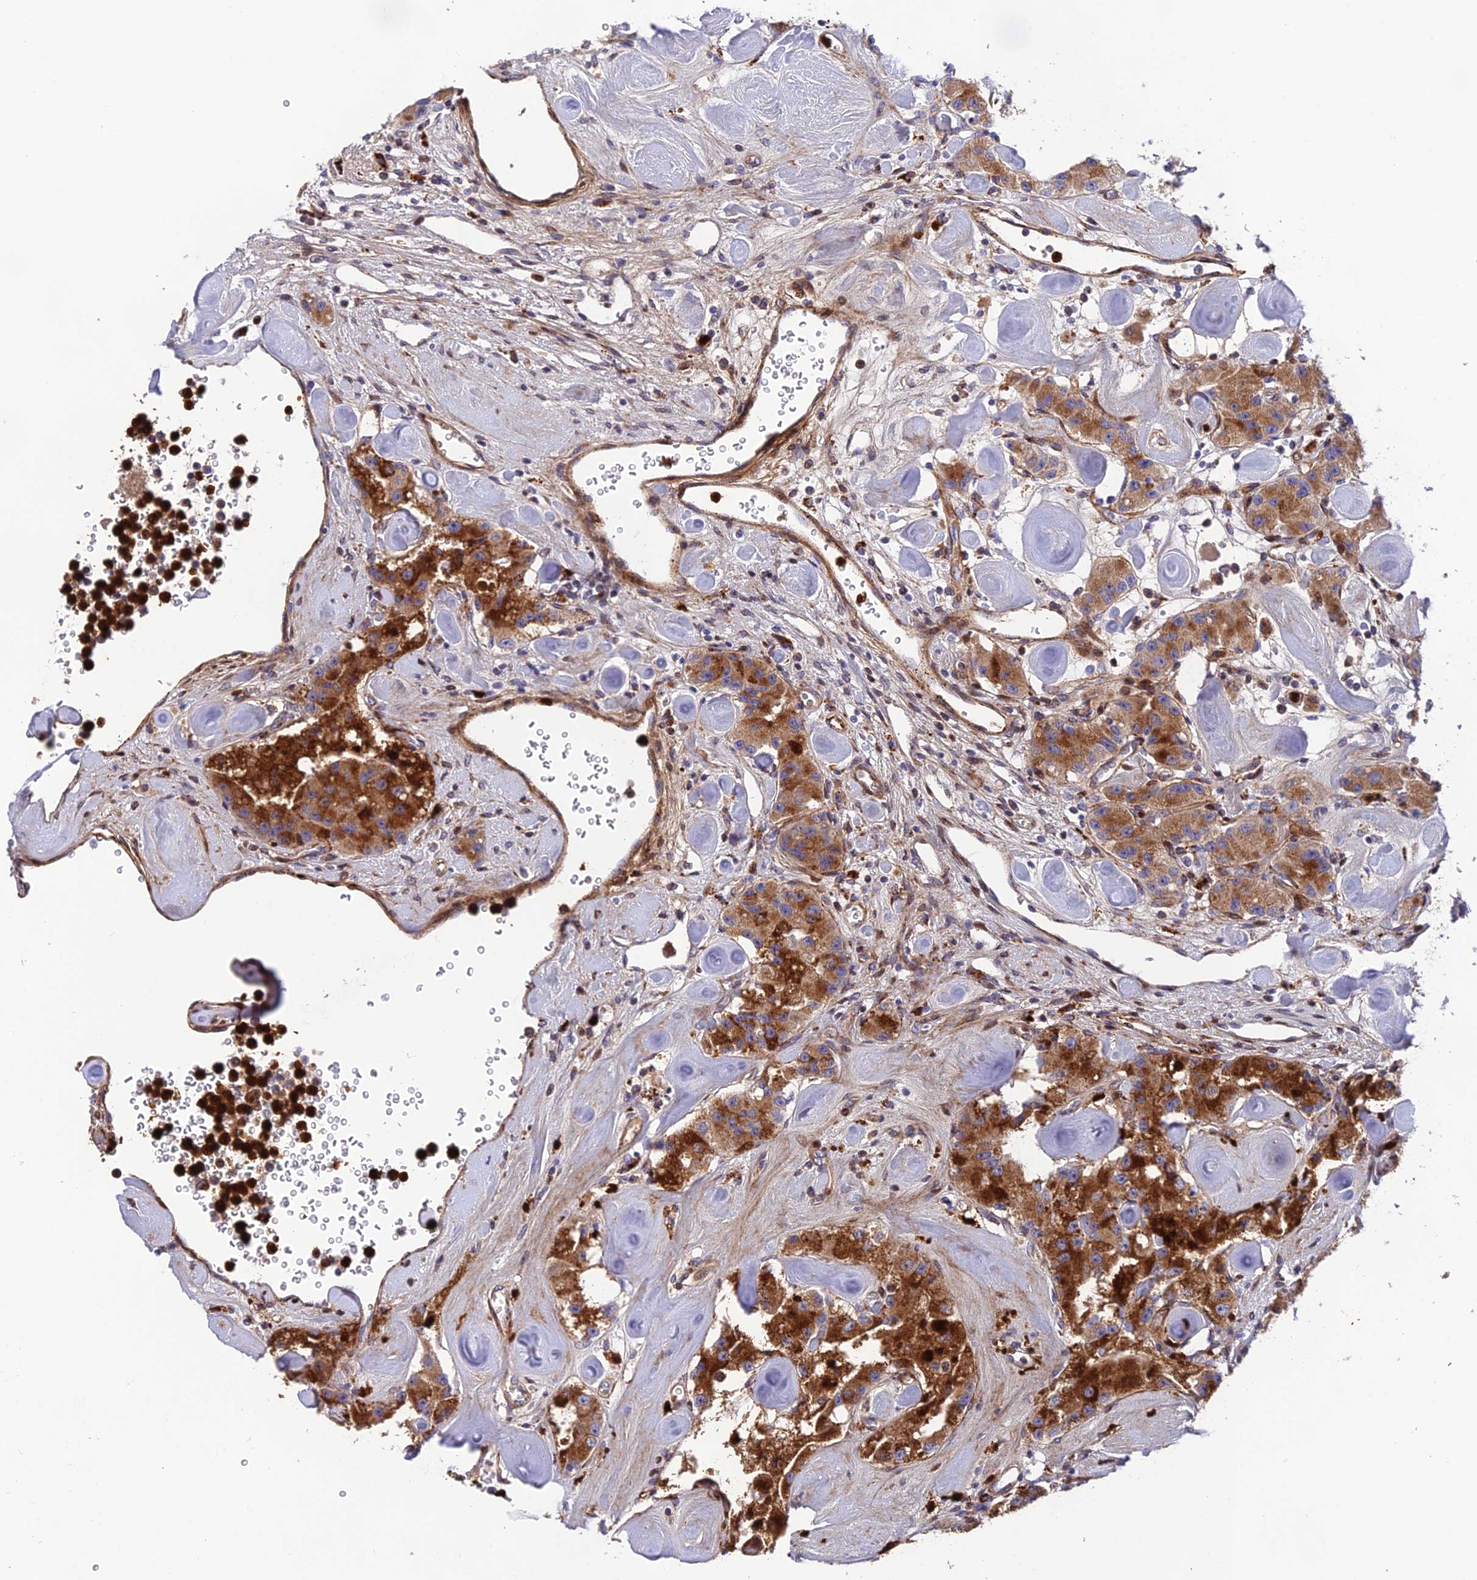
{"staining": {"intensity": "strong", "quantity": ">75%", "location": "cytoplasmic/membranous"}, "tissue": "carcinoid", "cell_type": "Tumor cells", "image_type": "cancer", "snomed": [{"axis": "morphology", "description": "Carcinoid, malignant, NOS"}, {"axis": "topography", "description": "Pancreas"}], "caption": "Brown immunohistochemical staining in human carcinoid reveals strong cytoplasmic/membranous positivity in approximately >75% of tumor cells. The protein of interest is stained brown, and the nuclei are stained in blue (DAB (3,3'-diaminobenzidine) IHC with brightfield microscopy, high magnification).", "gene": "CPSF4L", "patient": {"sex": "male", "age": 41}}